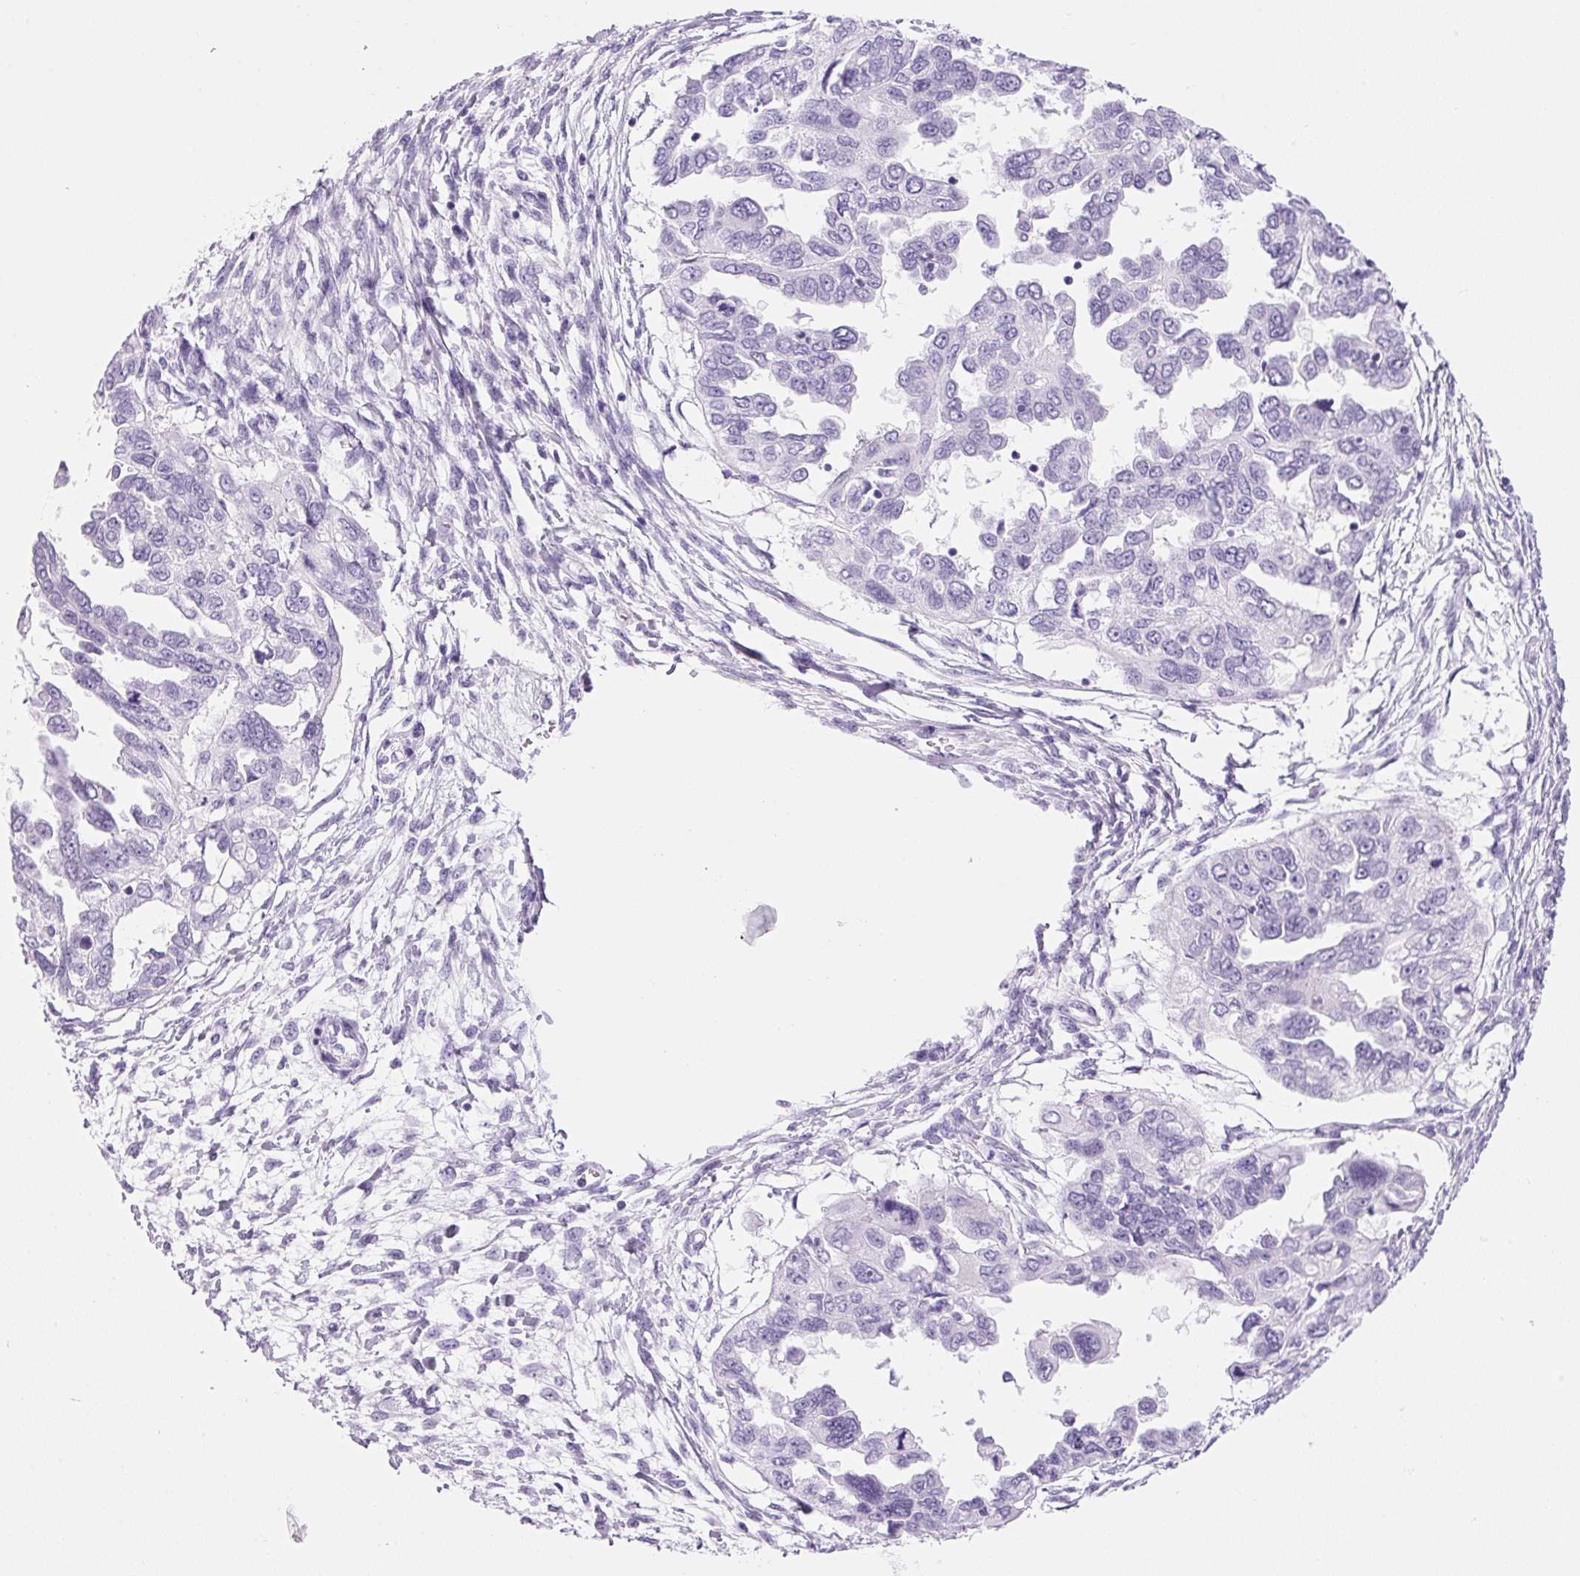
{"staining": {"intensity": "negative", "quantity": "none", "location": "none"}, "tissue": "ovarian cancer", "cell_type": "Tumor cells", "image_type": "cancer", "snomed": [{"axis": "morphology", "description": "Cystadenocarcinoma, serous, NOS"}, {"axis": "topography", "description": "Ovary"}], "caption": "The IHC image has no significant positivity in tumor cells of ovarian cancer (serous cystadenocarcinoma) tissue.", "gene": "PPP1R1A", "patient": {"sex": "female", "age": 53}}